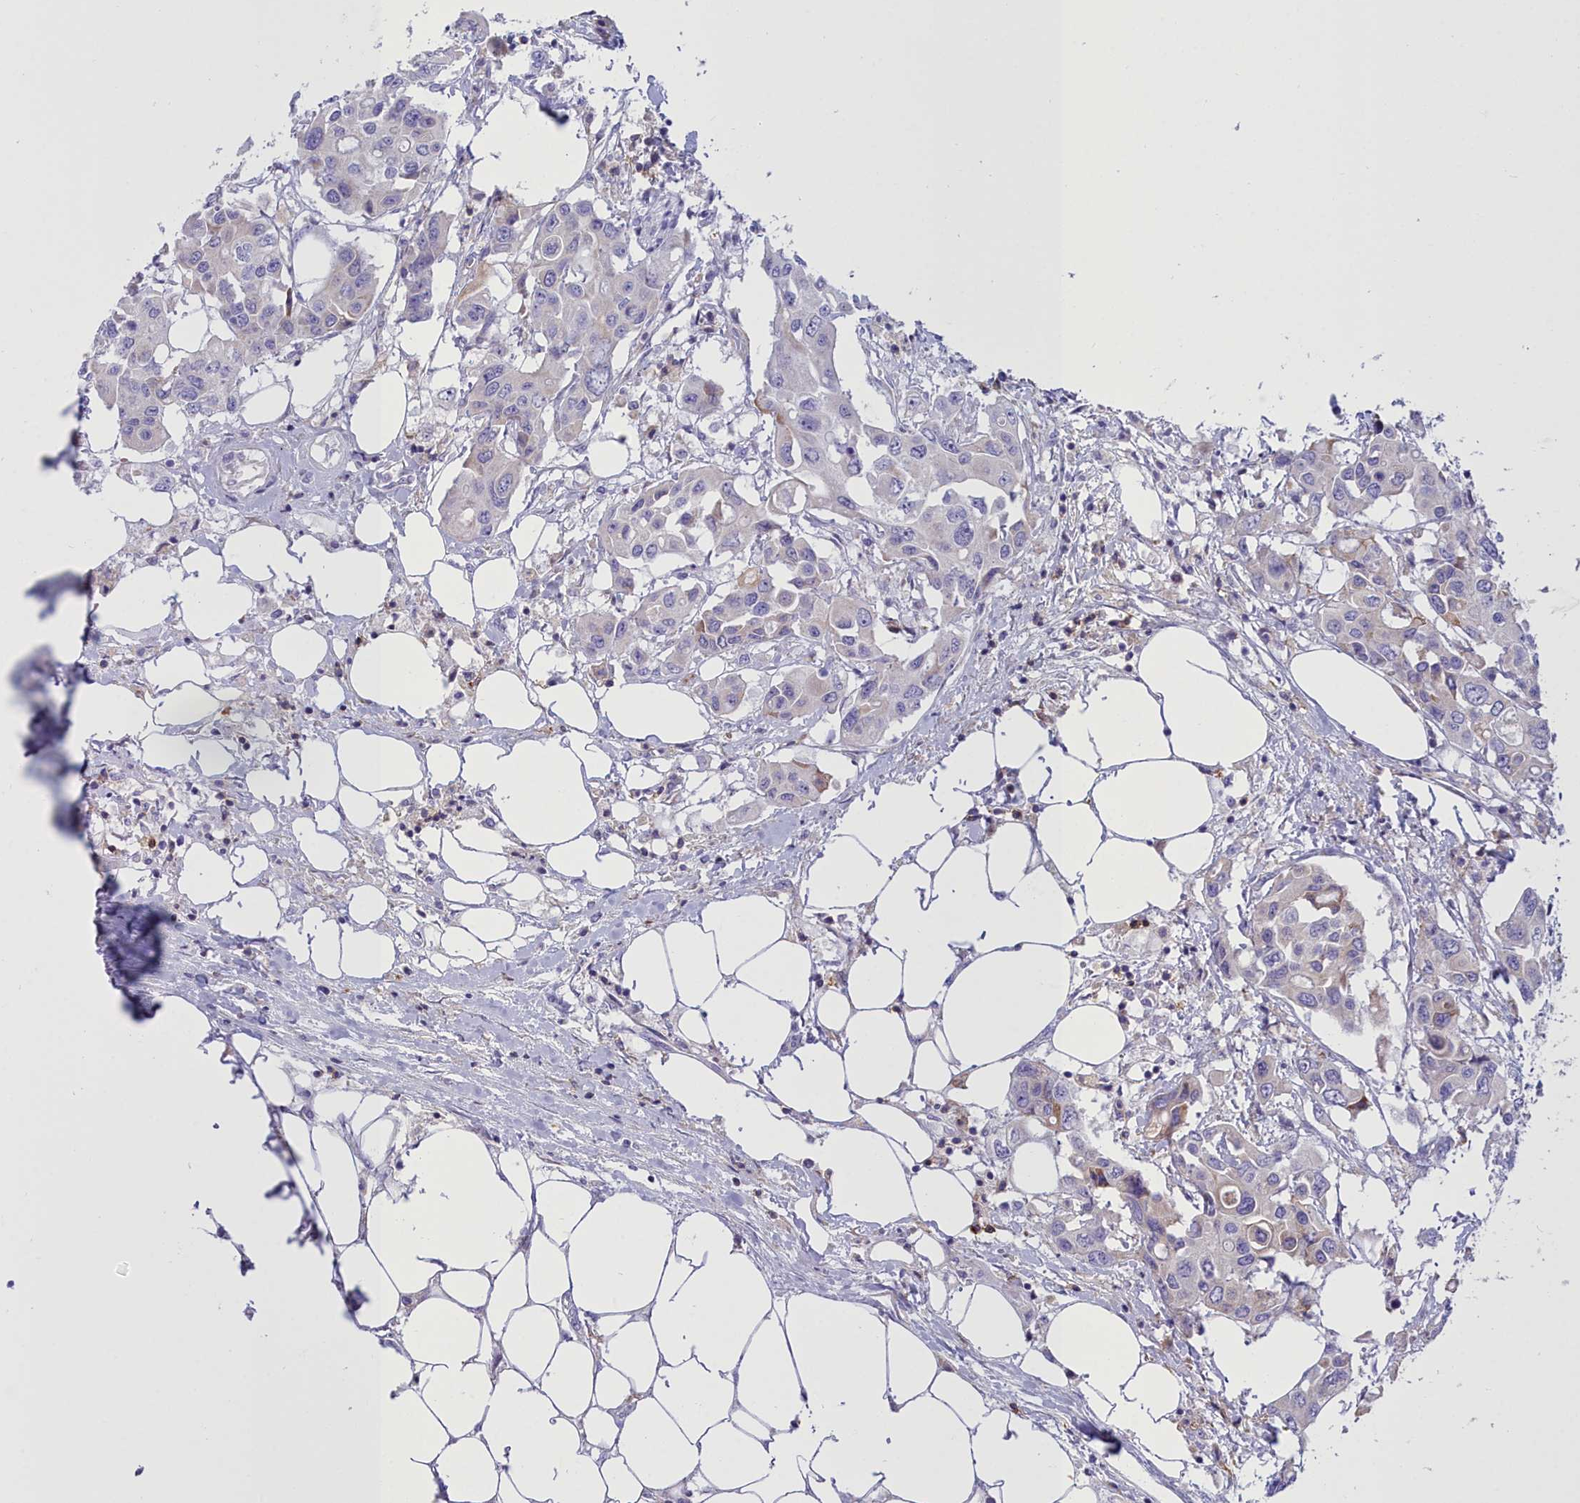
{"staining": {"intensity": "negative", "quantity": "none", "location": "none"}, "tissue": "colorectal cancer", "cell_type": "Tumor cells", "image_type": "cancer", "snomed": [{"axis": "morphology", "description": "Adenocarcinoma, NOS"}, {"axis": "topography", "description": "Colon"}], "caption": "Immunohistochemistry (IHC) histopathology image of neoplastic tissue: colorectal cancer stained with DAB reveals no significant protein positivity in tumor cells.", "gene": "CD5", "patient": {"sex": "male", "age": 77}}